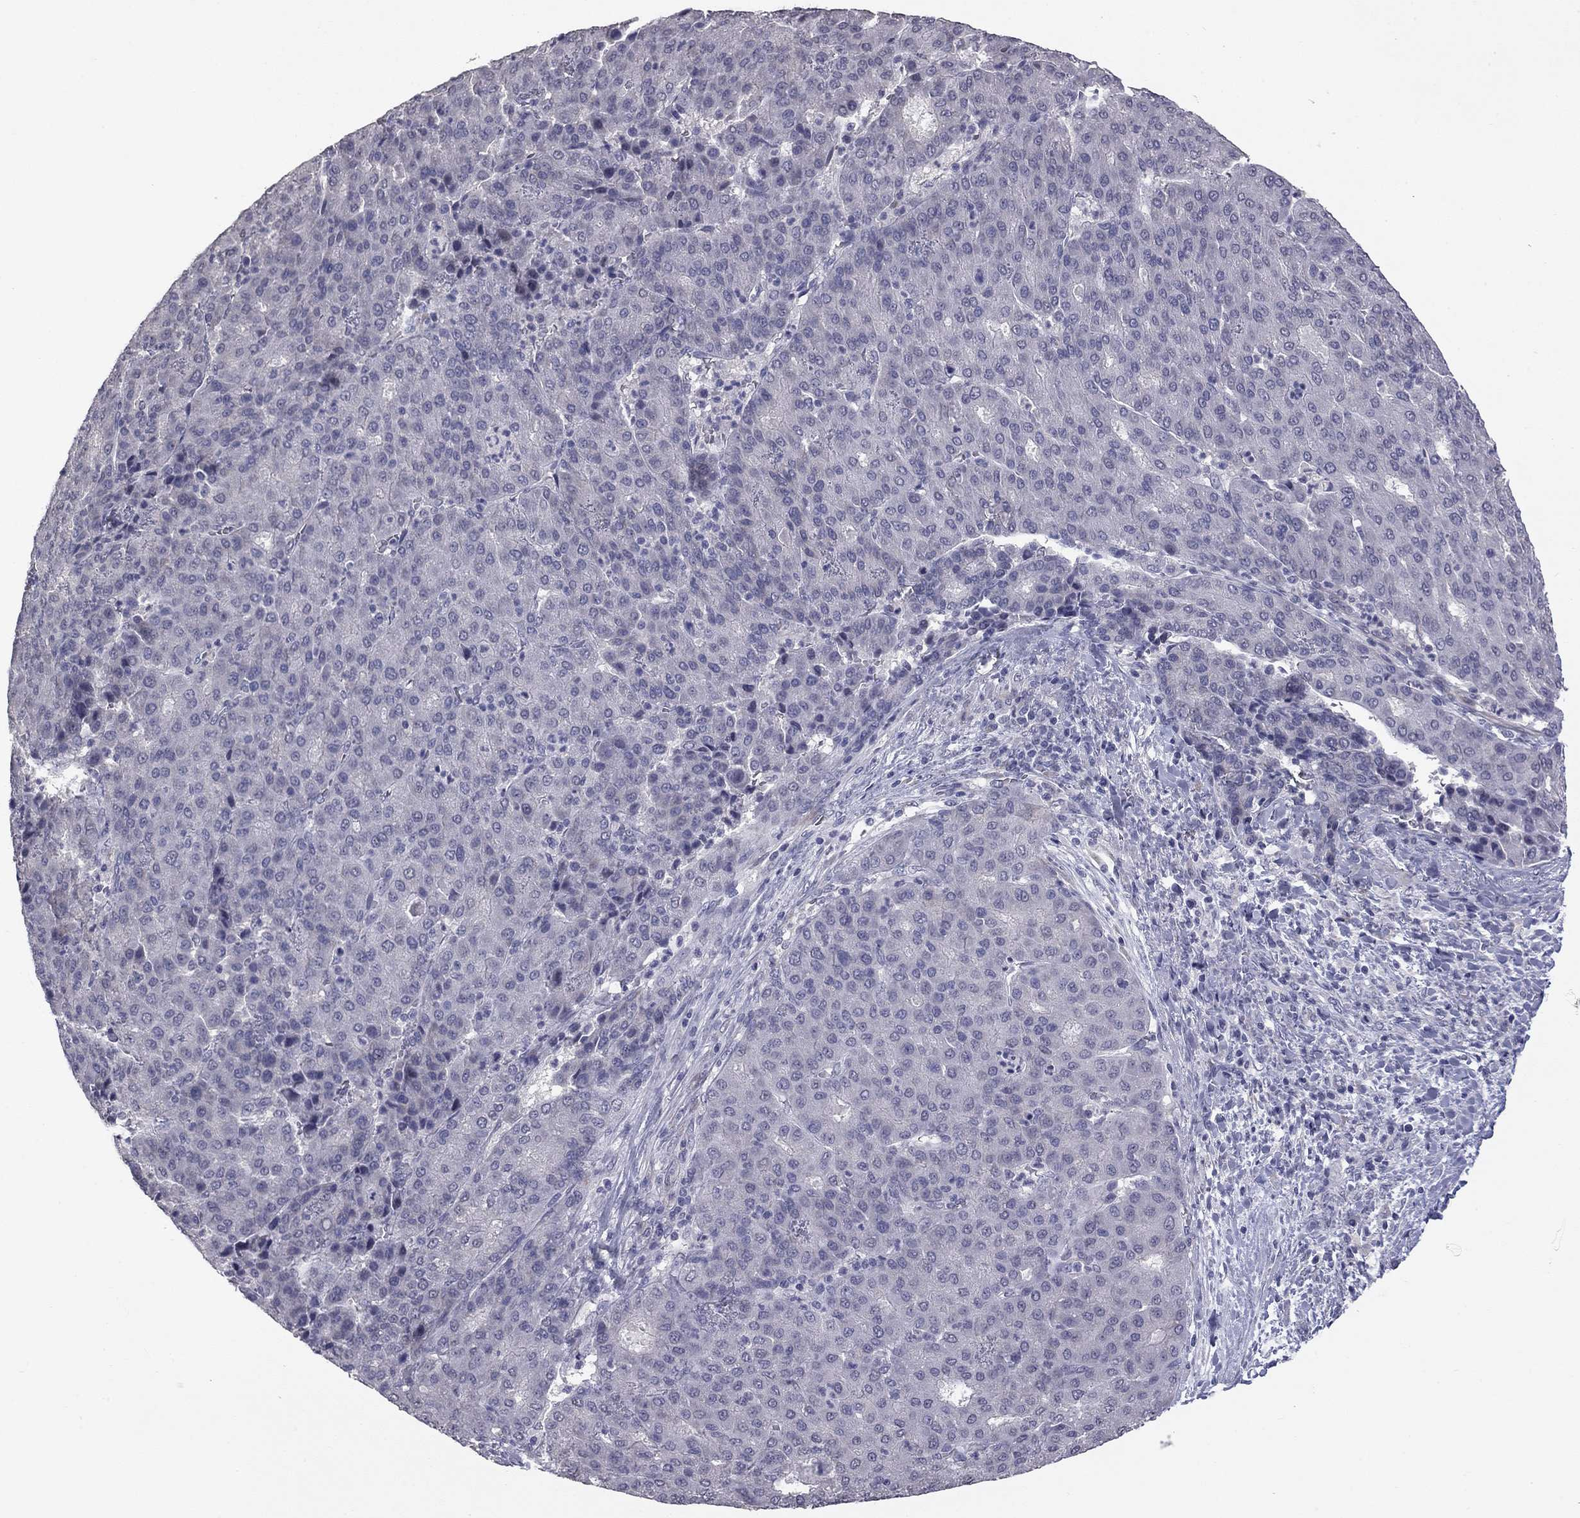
{"staining": {"intensity": "negative", "quantity": "none", "location": "none"}, "tissue": "liver cancer", "cell_type": "Tumor cells", "image_type": "cancer", "snomed": [{"axis": "morphology", "description": "Carcinoma, Hepatocellular, NOS"}, {"axis": "topography", "description": "Liver"}], "caption": "High power microscopy histopathology image of an IHC micrograph of hepatocellular carcinoma (liver), revealing no significant staining in tumor cells.", "gene": "PRRT2", "patient": {"sex": "male", "age": 65}}